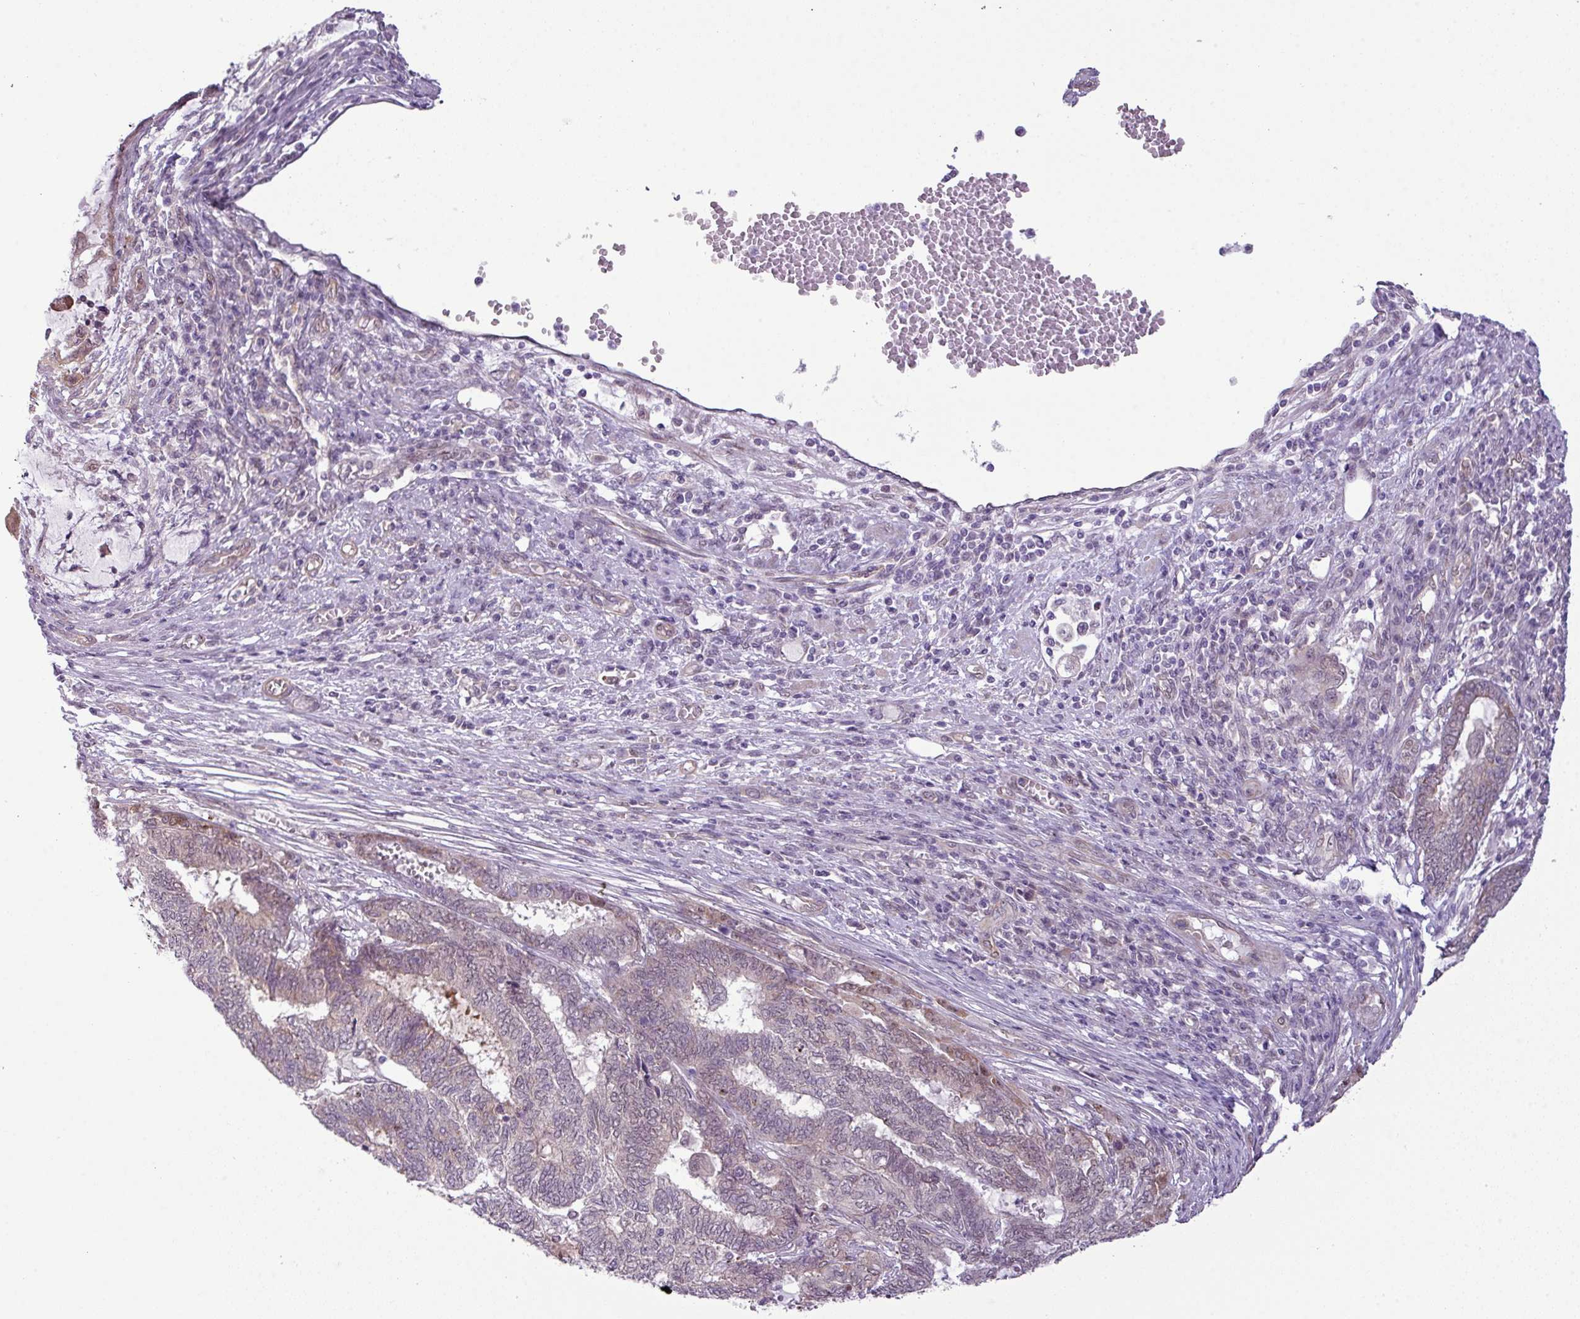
{"staining": {"intensity": "weak", "quantity": "25%-75%", "location": "cytoplasmic/membranous,nuclear"}, "tissue": "endometrial cancer", "cell_type": "Tumor cells", "image_type": "cancer", "snomed": [{"axis": "morphology", "description": "Adenocarcinoma, NOS"}, {"axis": "topography", "description": "Uterus"}, {"axis": "topography", "description": "Endometrium"}], "caption": "IHC staining of endometrial cancer, which displays low levels of weak cytoplasmic/membranous and nuclear expression in approximately 25%-75% of tumor cells indicating weak cytoplasmic/membranous and nuclear protein staining. The staining was performed using DAB (brown) for protein detection and nuclei were counterstained in hematoxylin (blue).", "gene": "MAK16", "patient": {"sex": "female", "age": 70}}